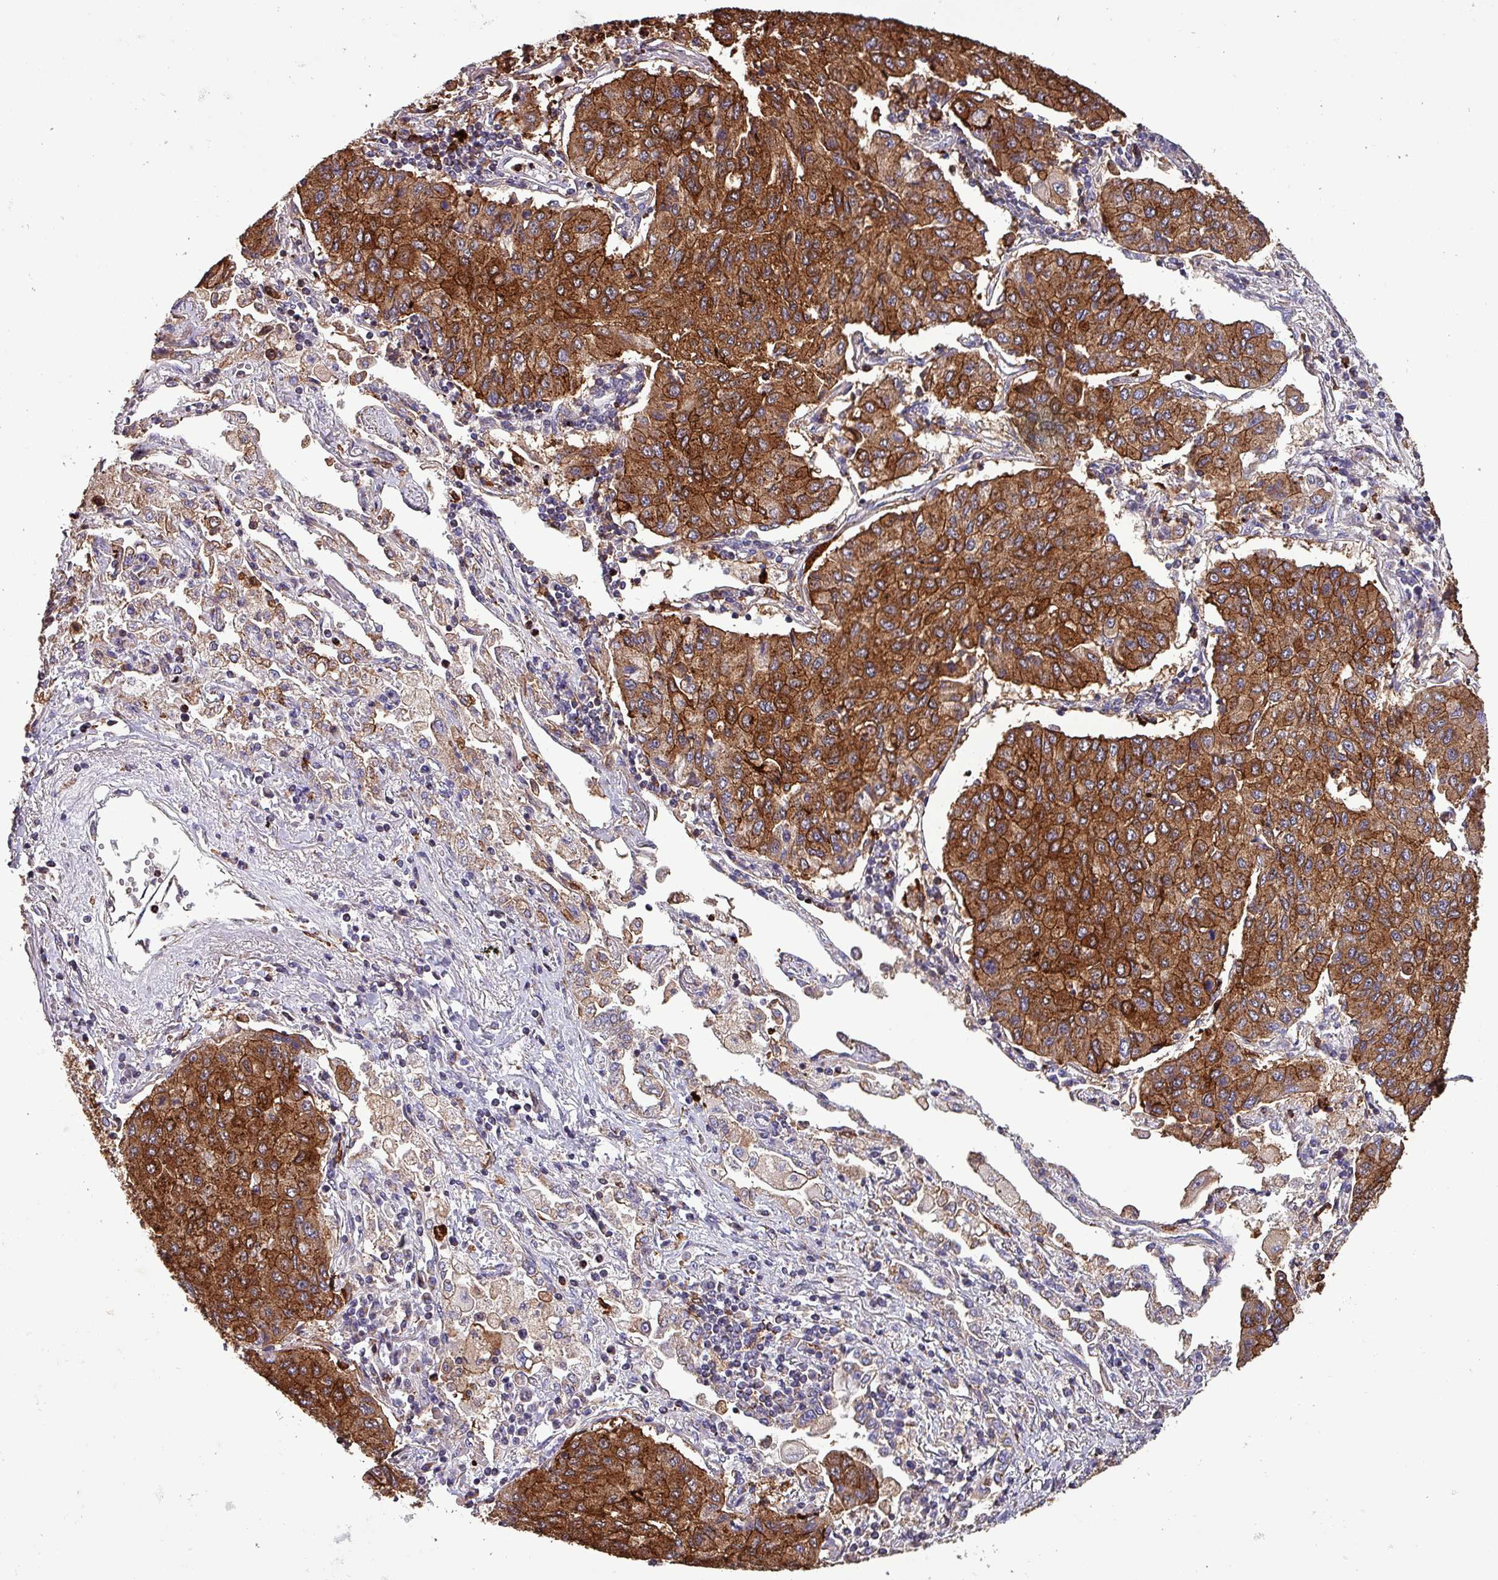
{"staining": {"intensity": "strong", "quantity": ">75%", "location": "cytoplasmic/membranous"}, "tissue": "lung cancer", "cell_type": "Tumor cells", "image_type": "cancer", "snomed": [{"axis": "morphology", "description": "Squamous cell carcinoma, NOS"}, {"axis": "topography", "description": "Lung"}], "caption": "Immunohistochemical staining of squamous cell carcinoma (lung) exhibits strong cytoplasmic/membranous protein expression in approximately >75% of tumor cells.", "gene": "SCIN", "patient": {"sex": "male", "age": 74}}